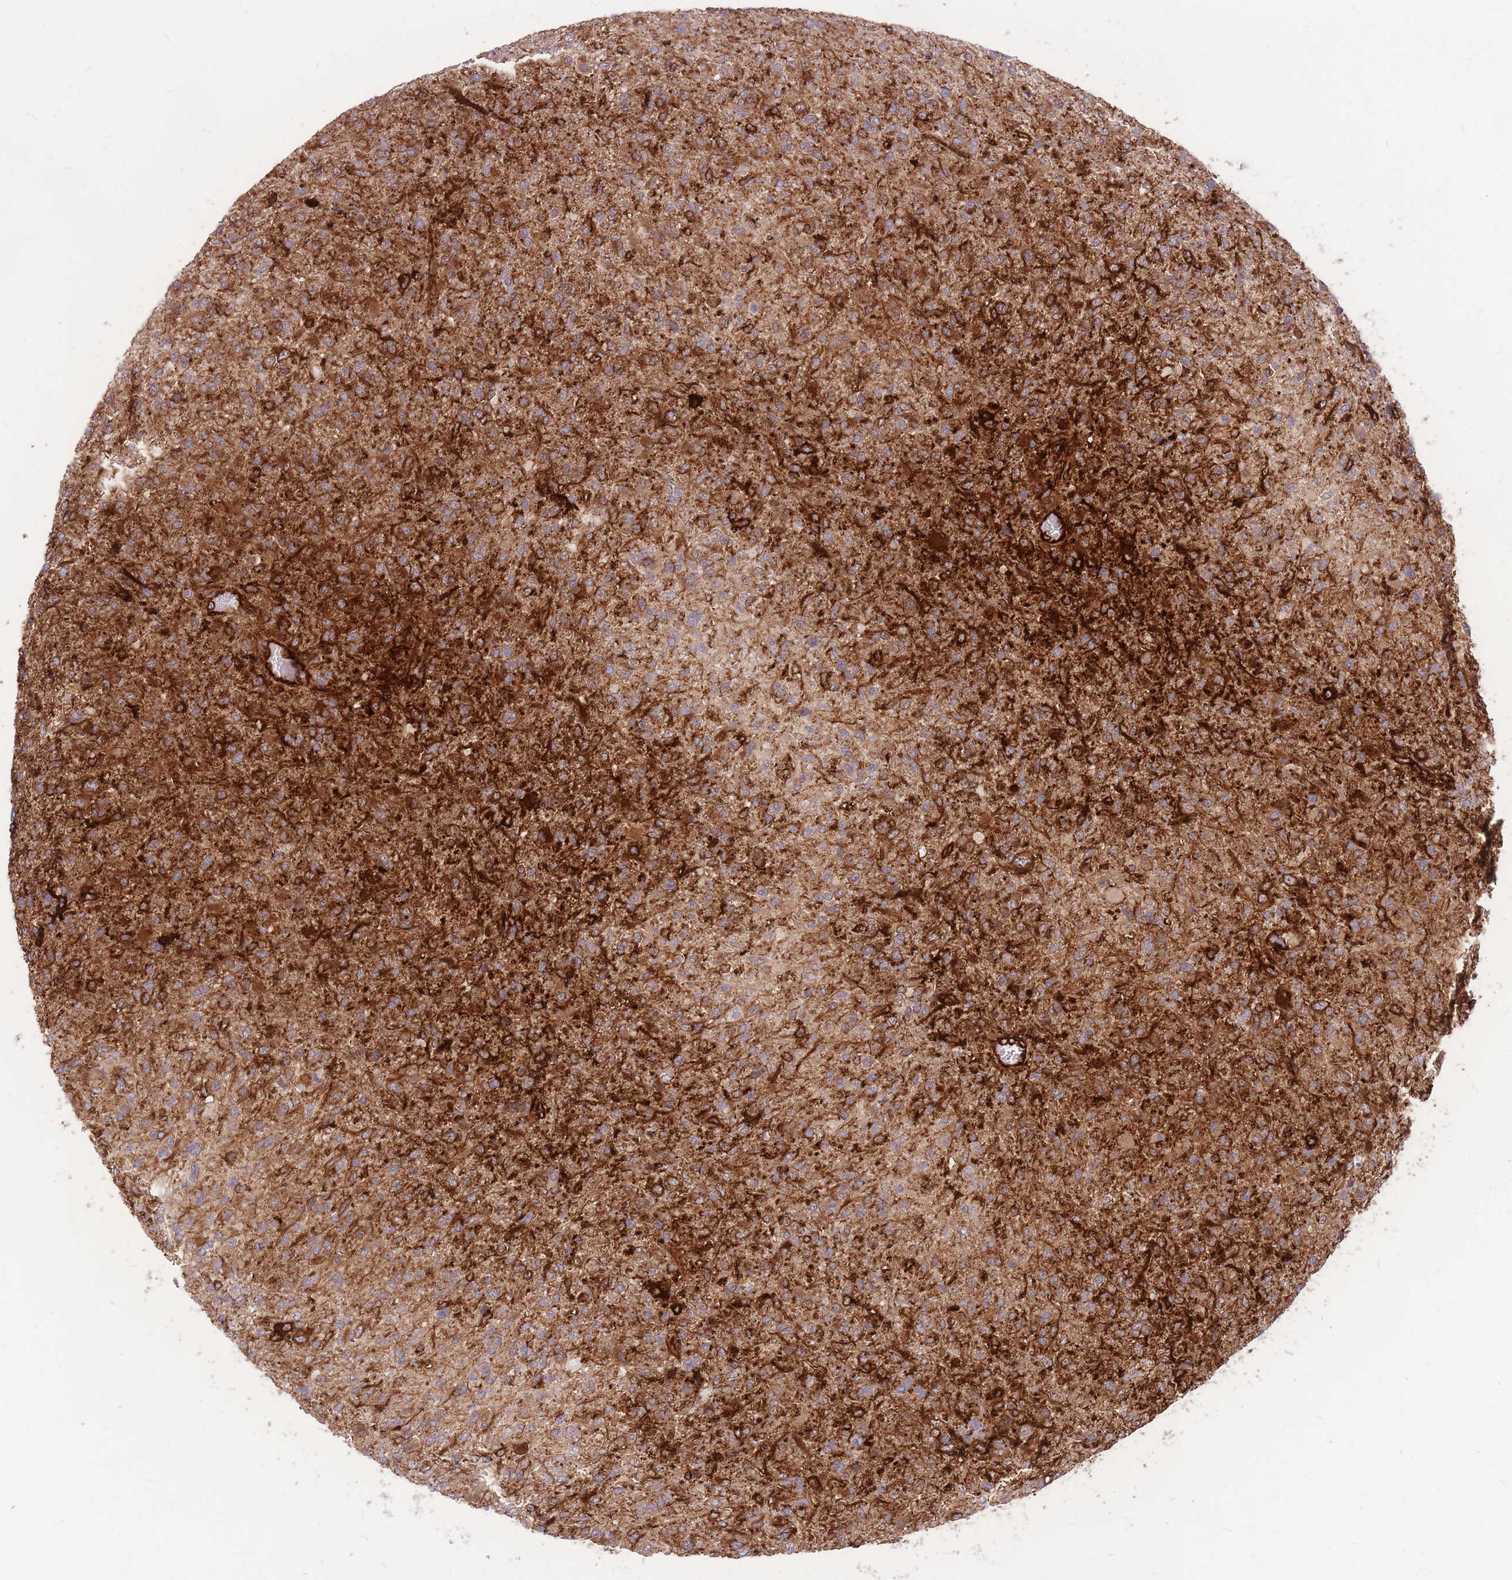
{"staining": {"intensity": "strong", "quantity": "25%-75%", "location": "cytoplasmic/membranous"}, "tissue": "glioma", "cell_type": "Tumor cells", "image_type": "cancer", "snomed": [{"axis": "morphology", "description": "Glioma, malignant, High grade"}, {"axis": "topography", "description": "Brain"}], "caption": "The image exhibits immunohistochemical staining of glioma. There is strong cytoplasmic/membranous staining is seen in about 25%-75% of tumor cells. (brown staining indicates protein expression, while blue staining denotes nuclei).", "gene": "TCF20", "patient": {"sex": "female", "age": 74}}